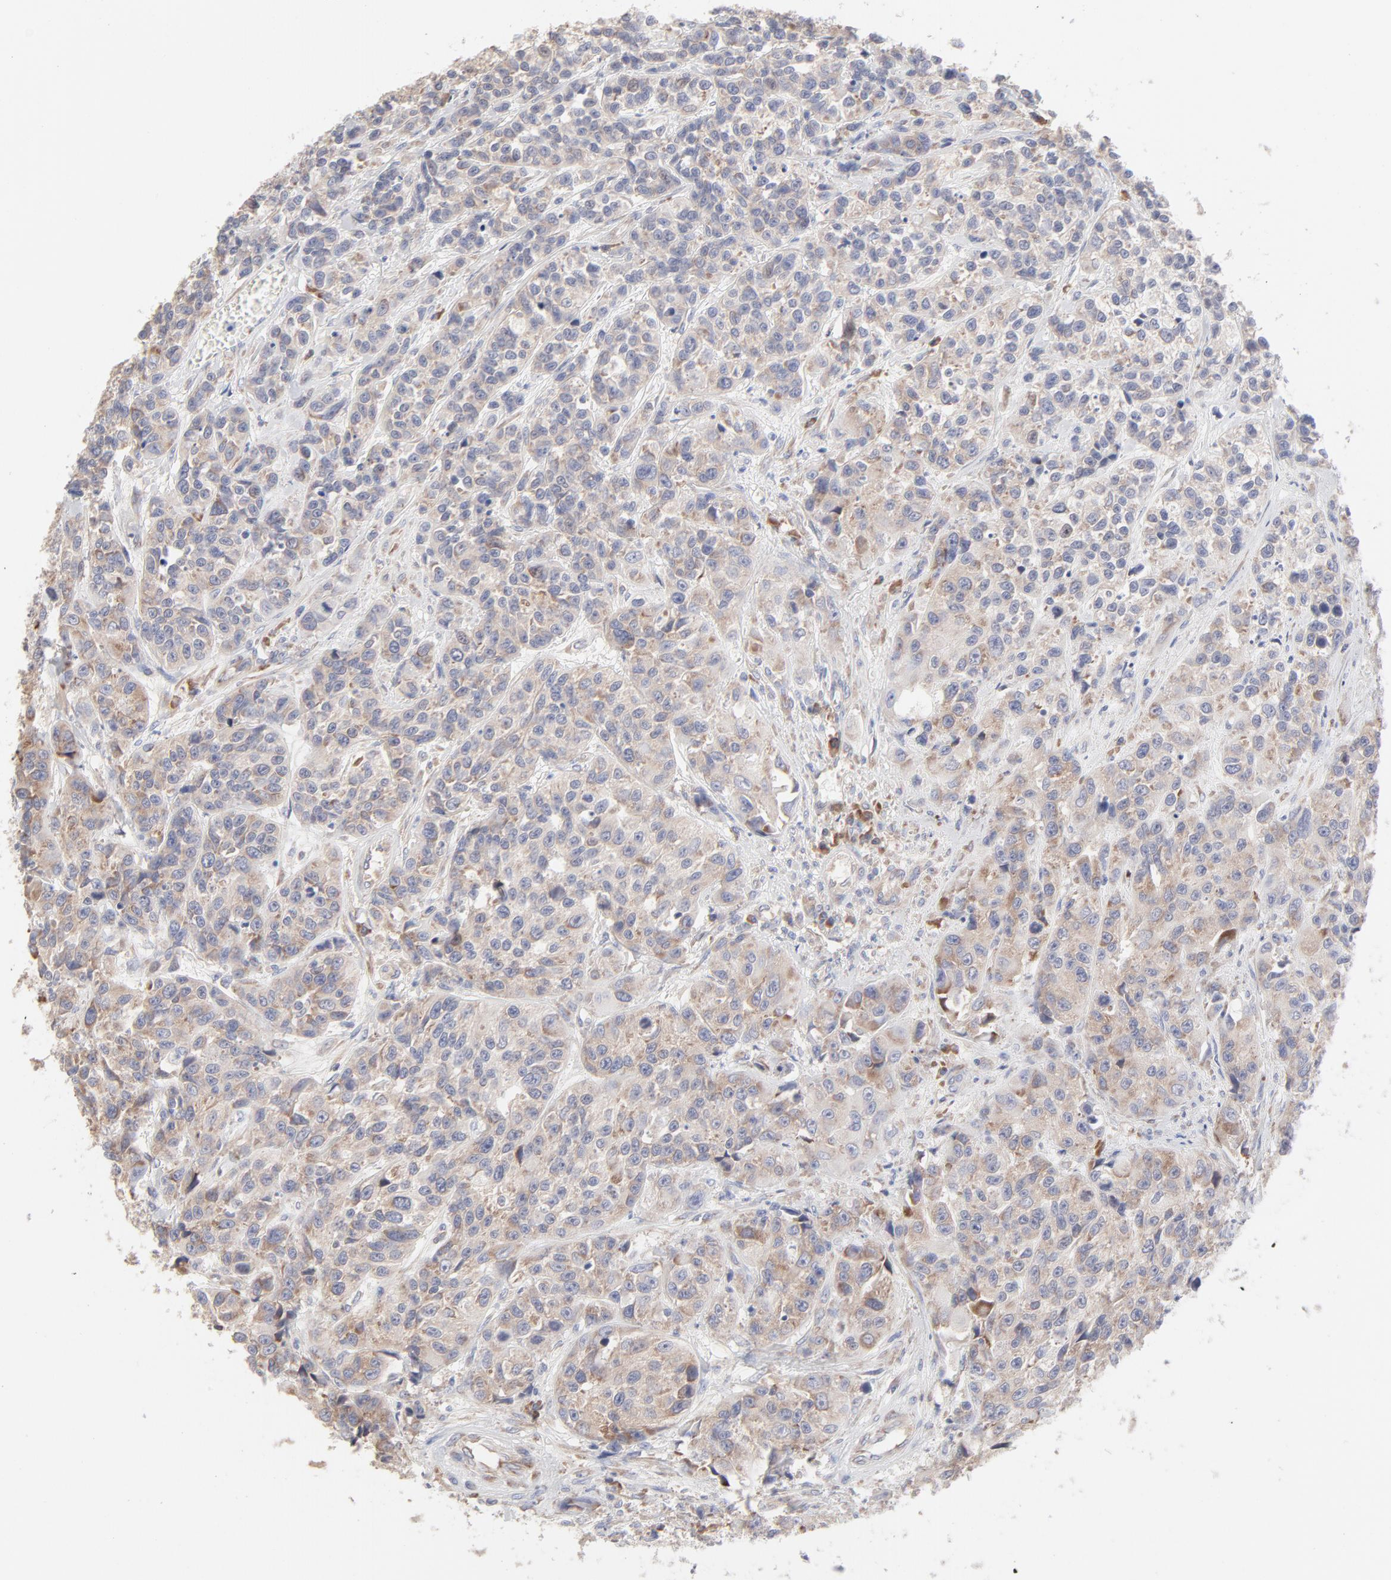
{"staining": {"intensity": "moderate", "quantity": ">75%", "location": "cytoplasmic/membranous"}, "tissue": "urothelial cancer", "cell_type": "Tumor cells", "image_type": "cancer", "snomed": [{"axis": "morphology", "description": "Urothelial carcinoma, High grade"}, {"axis": "topography", "description": "Urinary bladder"}], "caption": "Immunohistochemistry (DAB (3,3'-diaminobenzidine)) staining of high-grade urothelial carcinoma shows moderate cytoplasmic/membranous protein staining in about >75% of tumor cells.", "gene": "RPS21", "patient": {"sex": "female", "age": 81}}